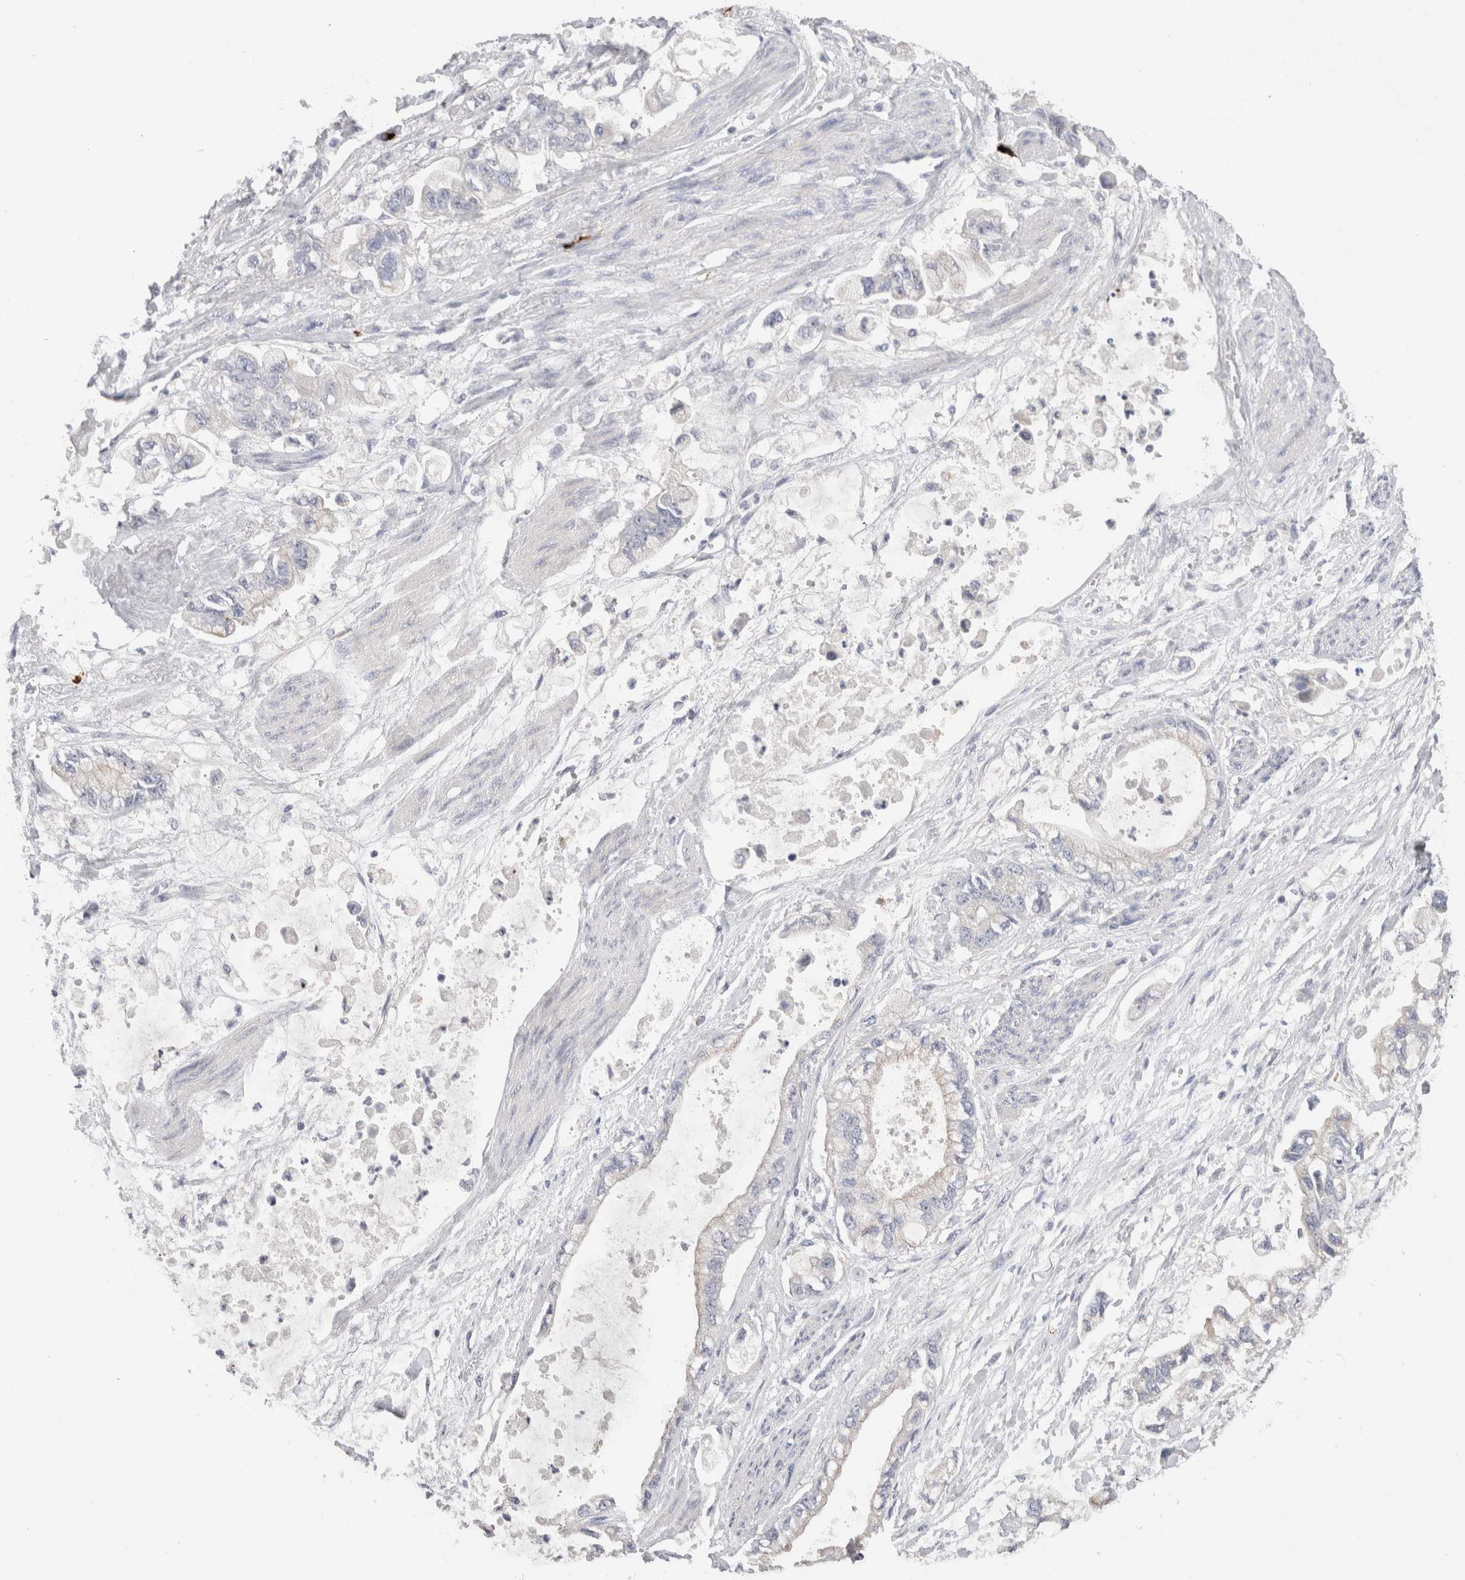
{"staining": {"intensity": "negative", "quantity": "none", "location": "none"}, "tissue": "stomach cancer", "cell_type": "Tumor cells", "image_type": "cancer", "snomed": [{"axis": "morphology", "description": "Normal tissue, NOS"}, {"axis": "morphology", "description": "Adenocarcinoma, NOS"}, {"axis": "topography", "description": "Stomach"}], "caption": "High power microscopy photomicrograph of an immunohistochemistry micrograph of stomach cancer, revealing no significant positivity in tumor cells.", "gene": "SPINK2", "patient": {"sex": "male", "age": 62}}